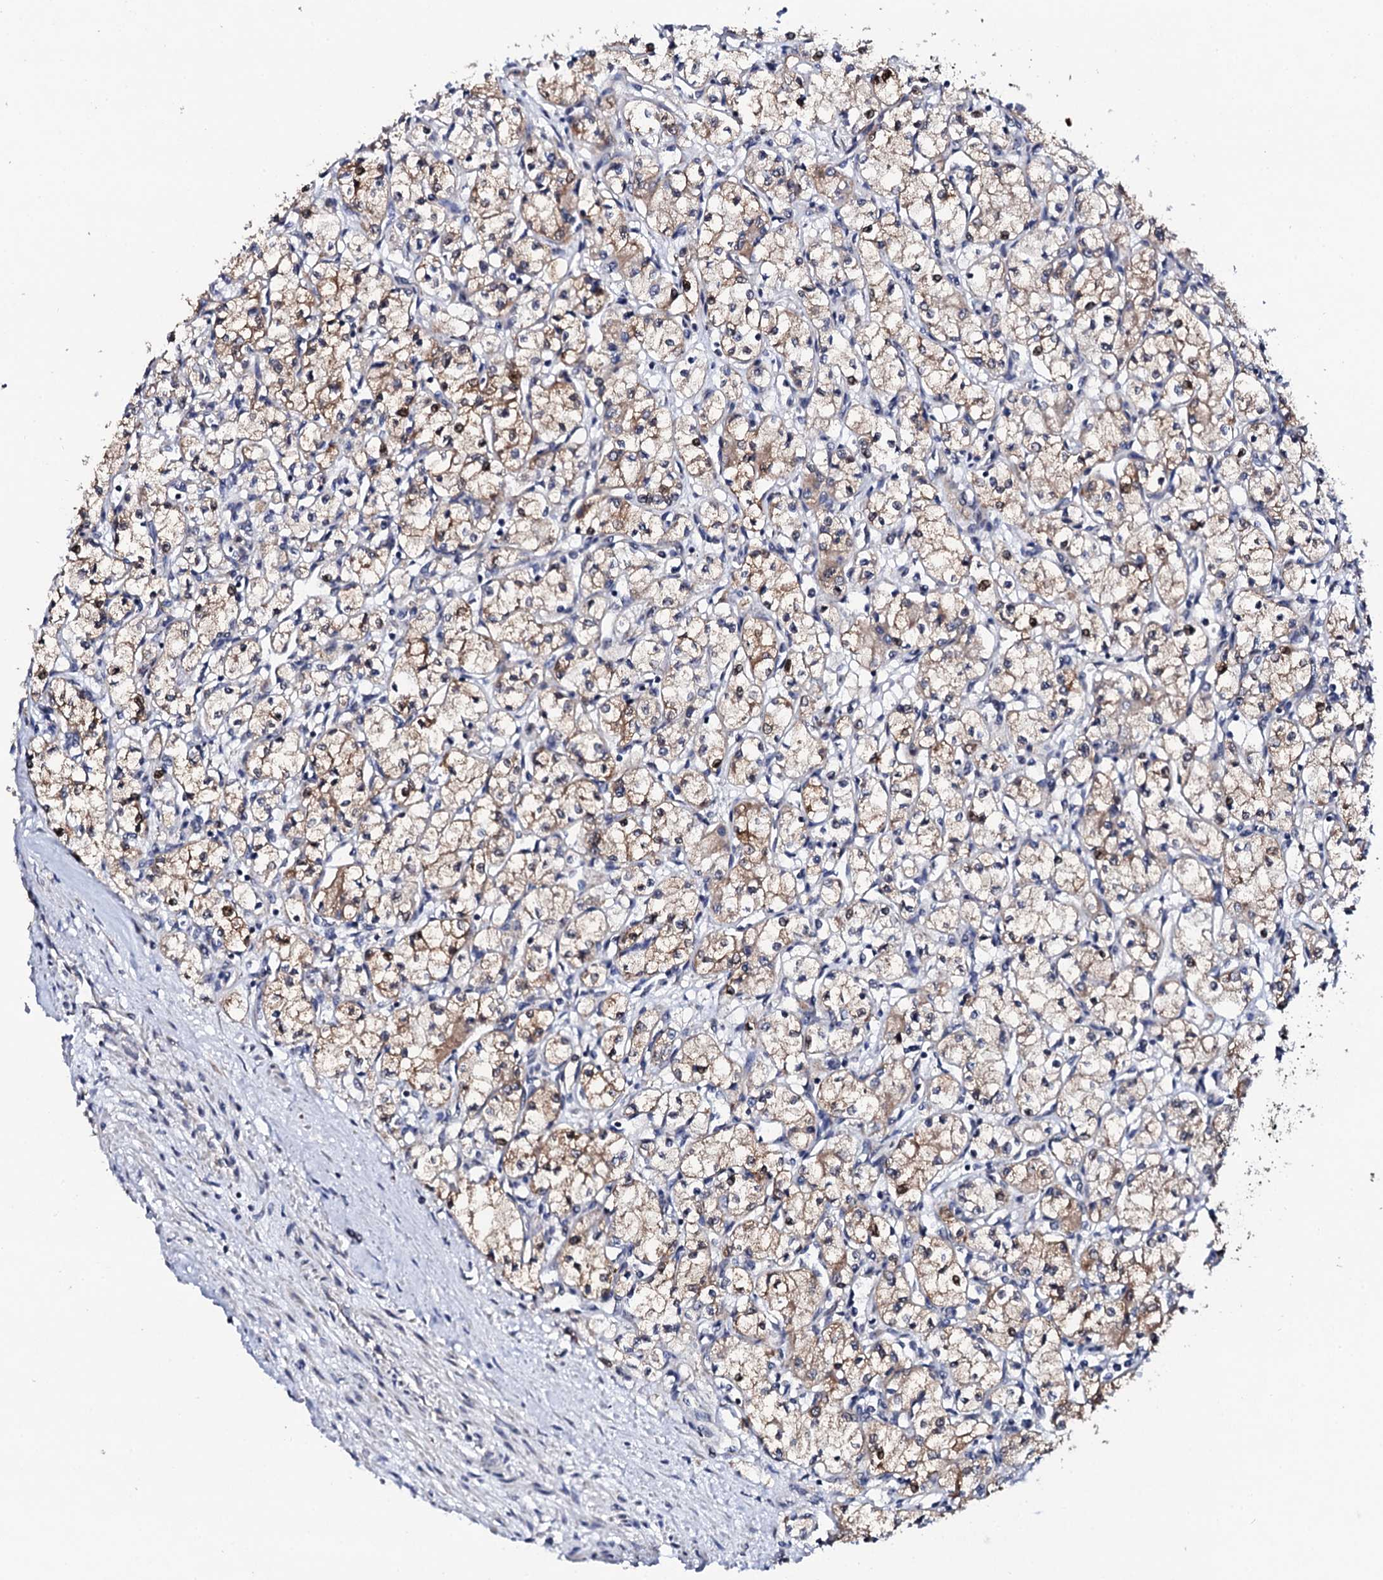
{"staining": {"intensity": "moderate", "quantity": "25%-75%", "location": "cytoplasmic/membranous"}, "tissue": "renal cancer", "cell_type": "Tumor cells", "image_type": "cancer", "snomed": [{"axis": "morphology", "description": "Adenocarcinoma, NOS"}, {"axis": "topography", "description": "Kidney"}], "caption": "An immunohistochemistry histopathology image of tumor tissue is shown. Protein staining in brown labels moderate cytoplasmic/membranous positivity in renal adenocarcinoma within tumor cells.", "gene": "IP6K1", "patient": {"sex": "male", "age": 59}}